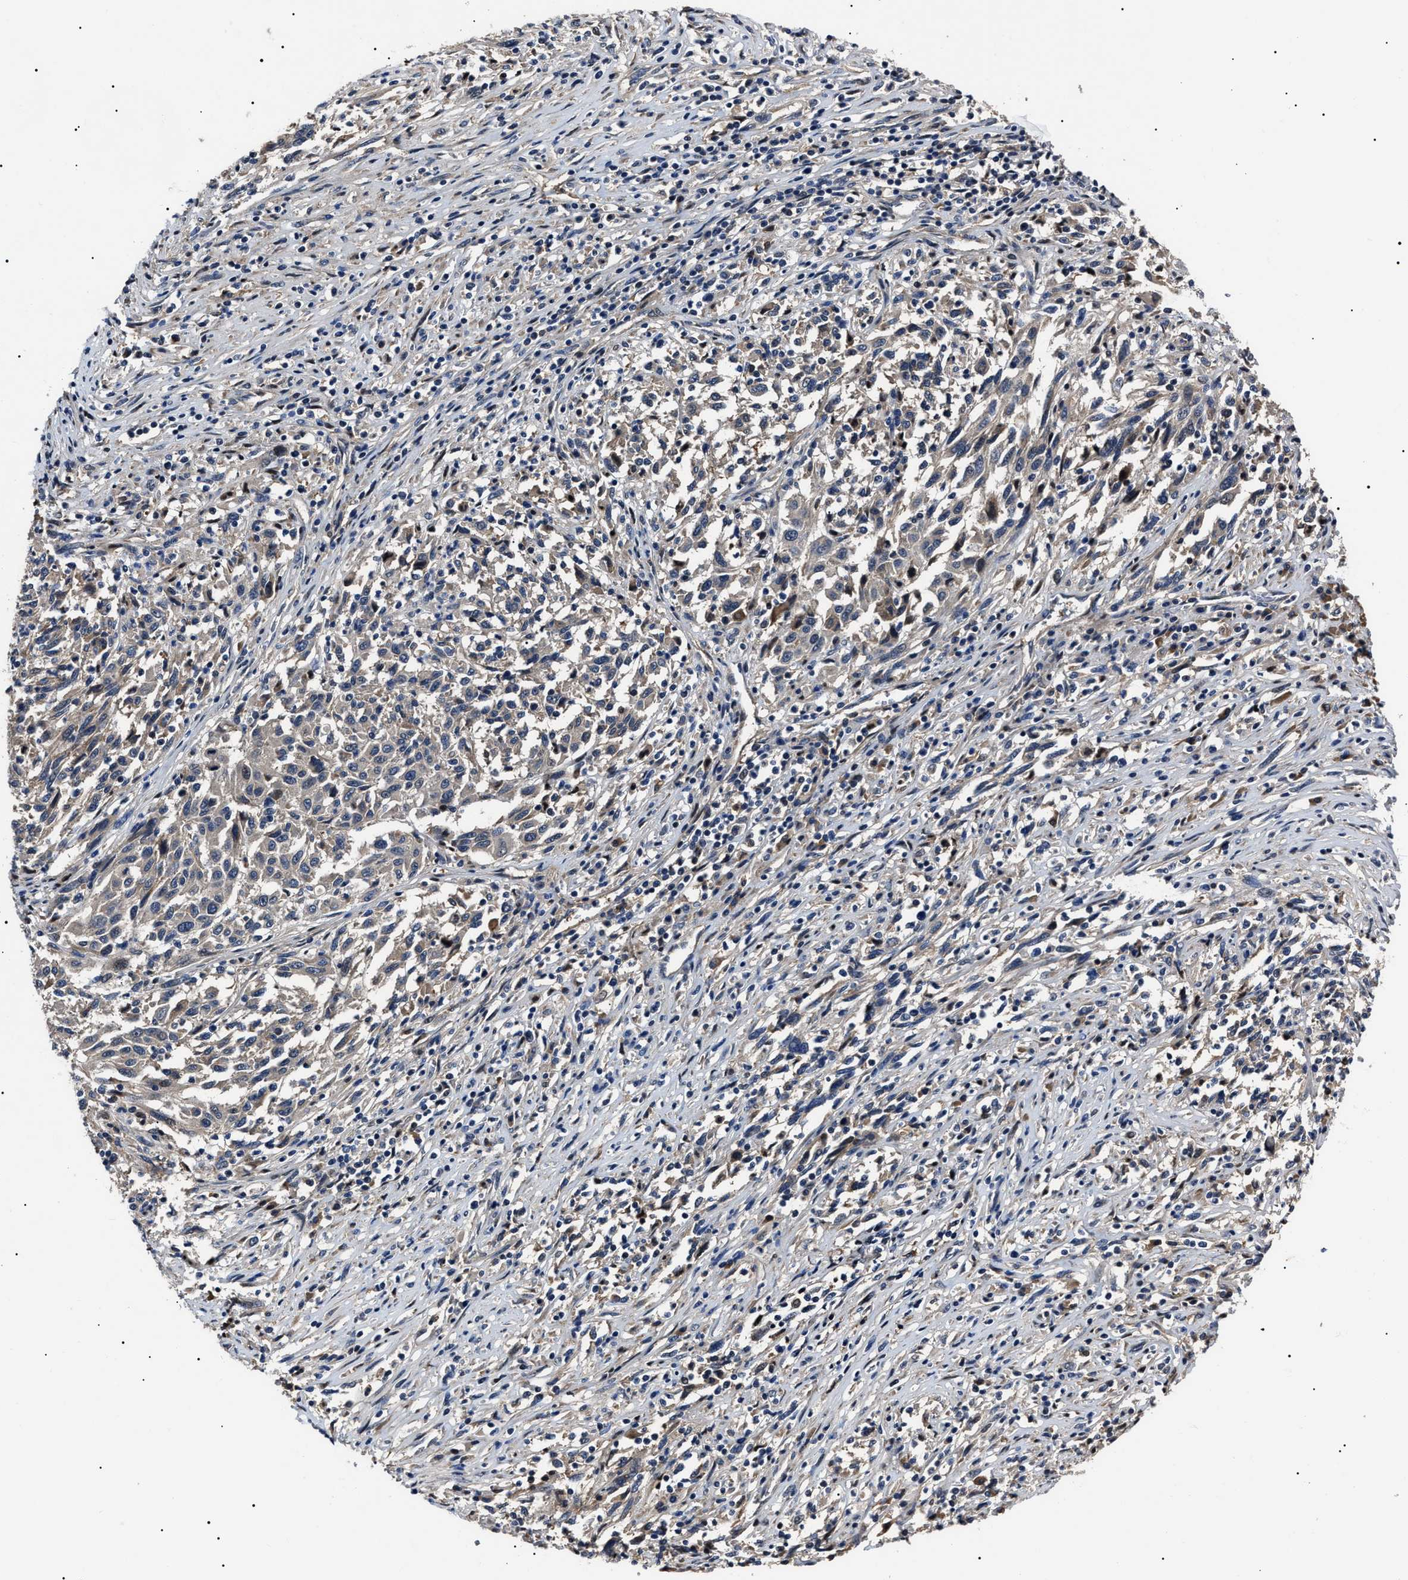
{"staining": {"intensity": "negative", "quantity": "none", "location": "none"}, "tissue": "melanoma", "cell_type": "Tumor cells", "image_type": "cancer", "snomed": [{"axis": "morphology", "description": "Malignant melanoma, Metastatic site"}, {"axis": "topography", "description": "Lymph node"}], "caption": "High power microscopy photomicrograph of an immunohistochemistry image of melanoma, revealing no significant positivity in tumor cells.", "gene": "IFT81", "patient": {"sex": "male", "age": 61}}